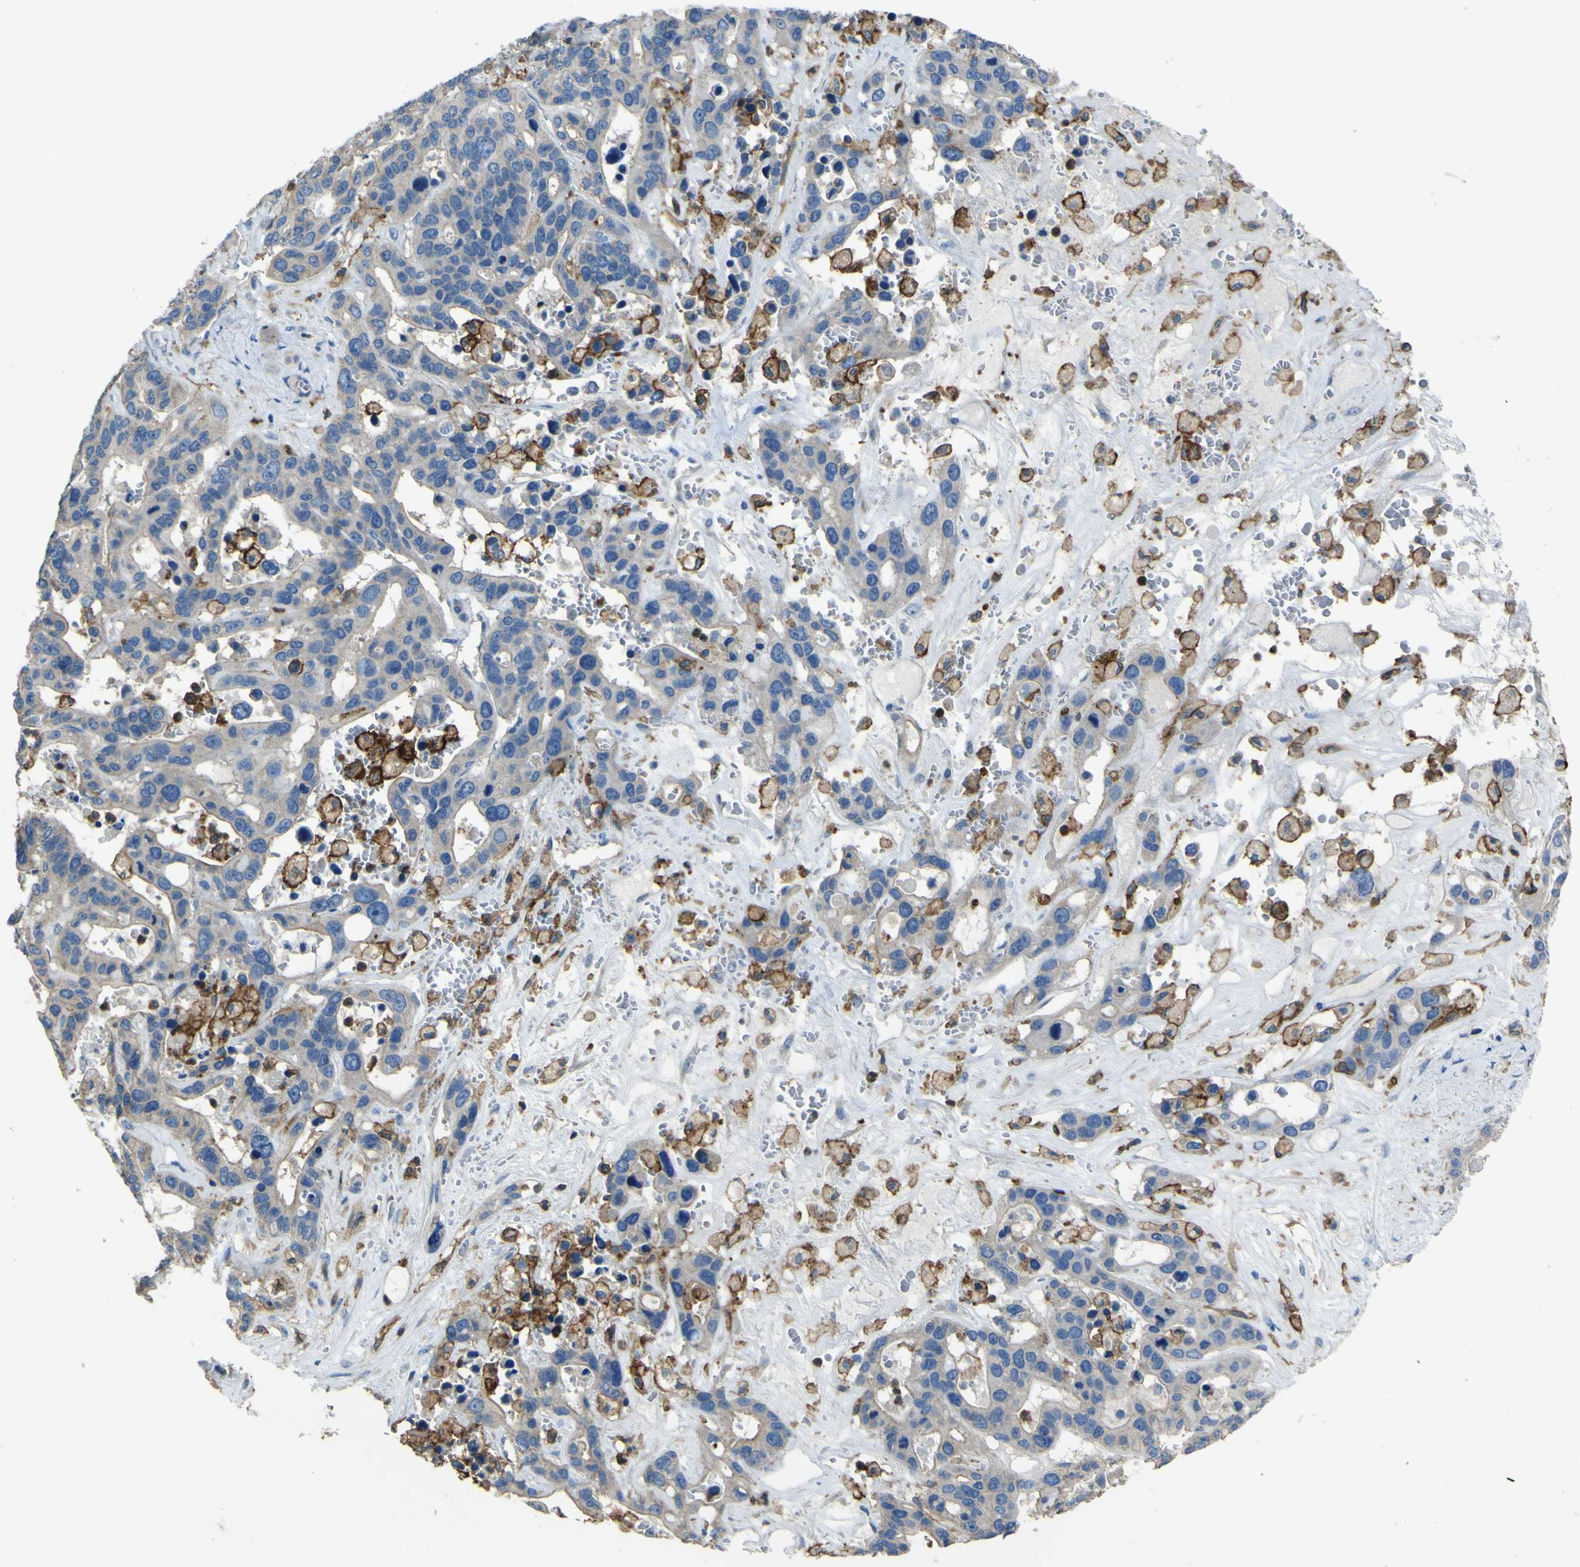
{"staining": {"intensity": "negative", "quantity": "none", "location": "none"}, "tissue": "liver cancer", "cell_type": "Tumor cells", "image_type": "cancer", "snomed": [{"axis": "morphology", "description": "Cholangiocarcinoma"}, {"axis": "topography", "description": "Liver"}], "caption": "DAB (3,3'-diaminobenzidine) immunohistochemical staining of human liver cancer (cholangiocarcinoma) demonstrates no significant positivity in tumor cells. (Stains: DAB IHC with hematoxylin counter stain, Microscopy: brightfield microscopy at high magnification).", "gene": "LAIR1", "patient": {"sex": "female", "age": 65}}